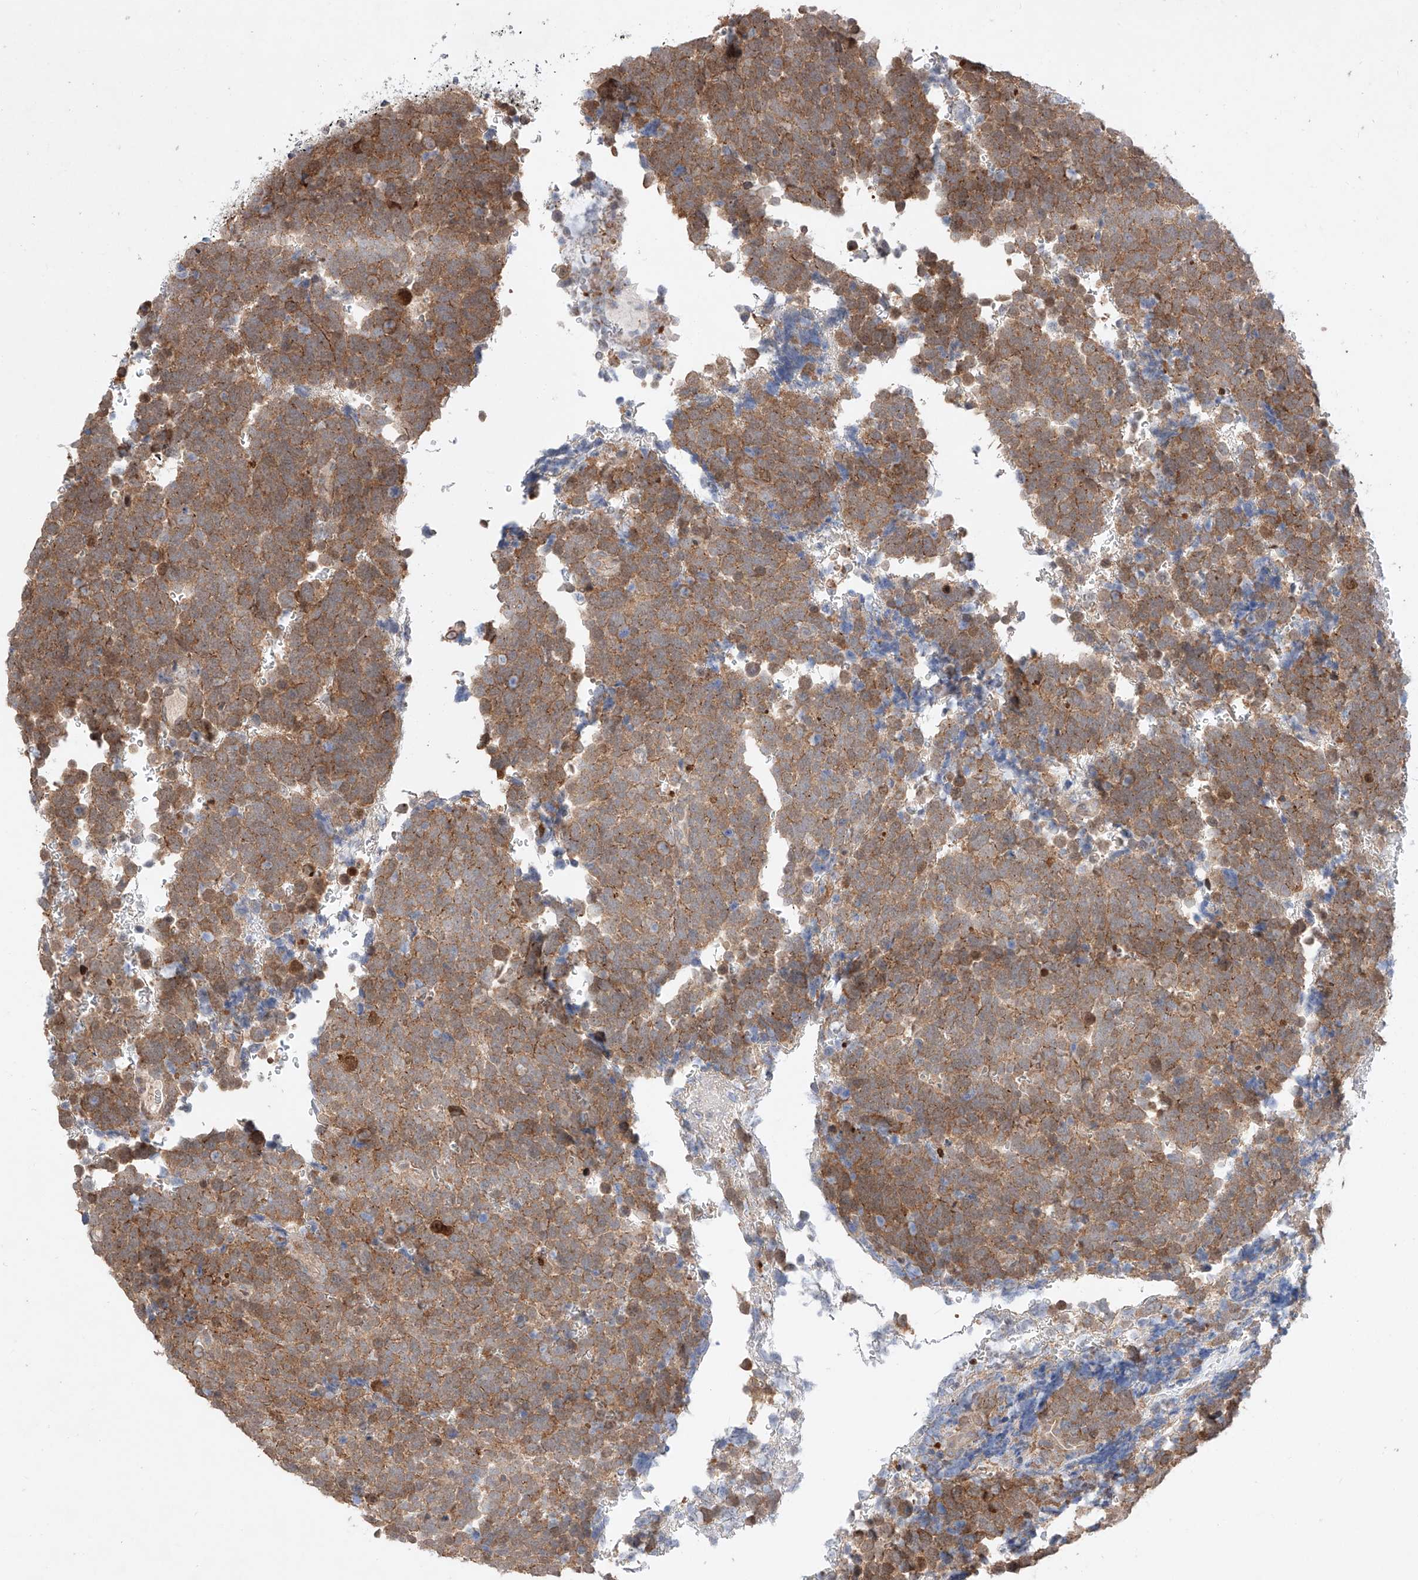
{"staining": {"intensity": "moderate", "quantity": ">75%", "location": "cytoplasmic/membranous"}, "tissue": "urothelial cancer", "cell_type": "Tumor cells", "image_type": "cancer", "snomed": [{"axis": "morphology", "description": "Urothelial carcinoma, High grade"}, {"axis": "topography", "description": "Urinary bladder"}], "caption": "High-magnification brightfield microscopy of urothelial carcinoma (high-grade) stained with DAB (3,3'-diaminobenzidine) (brown) and counterstained with hematoxylin (blue). tumor cells exhibit moderate cytoplasmic/membranous expression is present in approximately>75% of cells. Immunohistochemistry (ihc) stains the protein of interest in brown and the nuclei are stained blue.", "gene": "TSR2", "patient": {"sex": "female", "age": 82}}